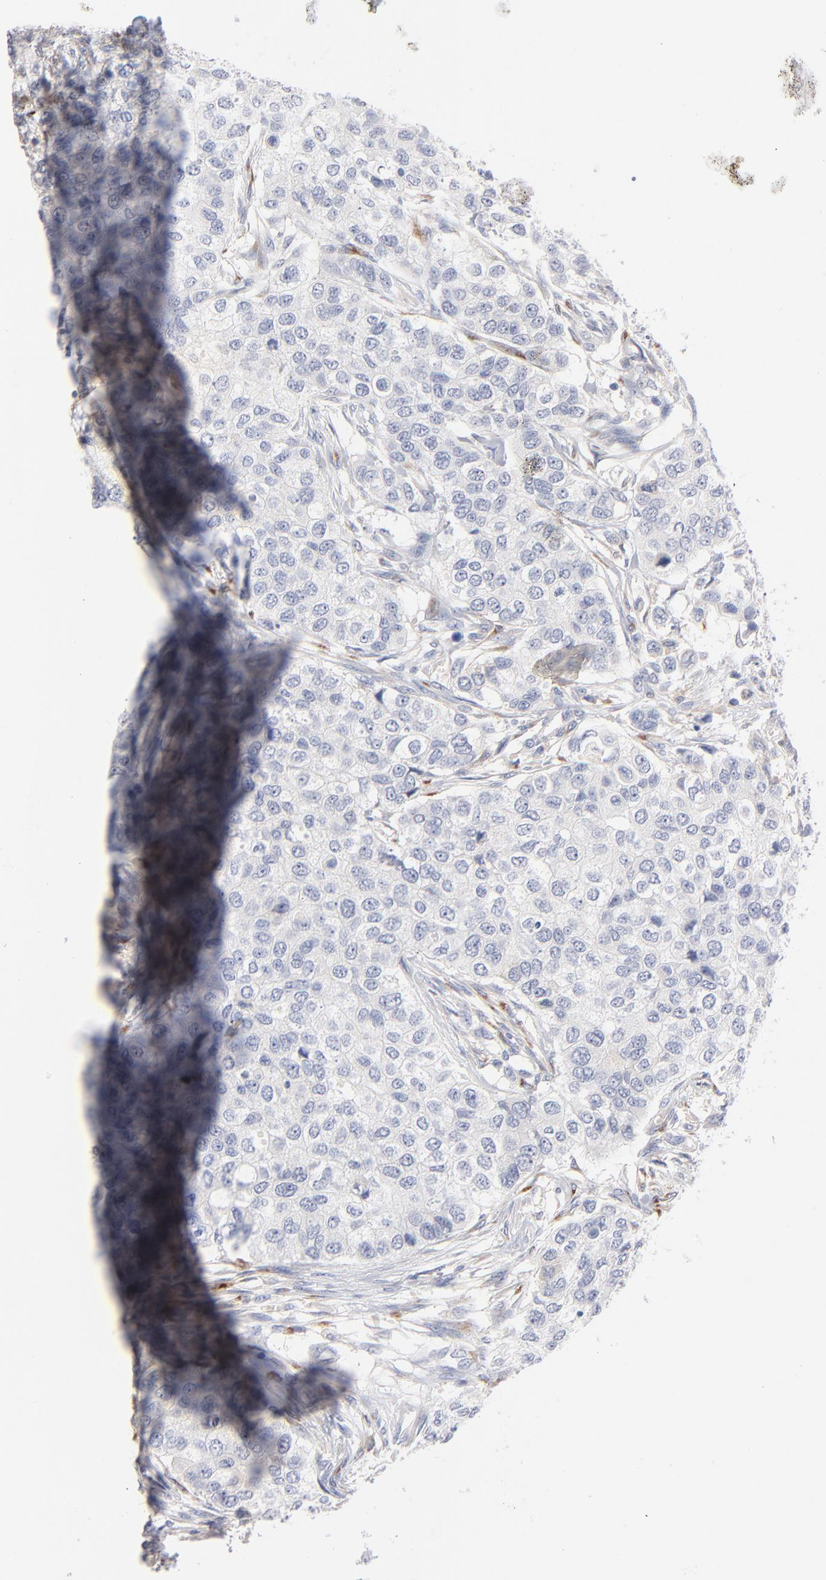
{"staining": {"intensity": "negative", "quantity": "none", "location": "none"}, "tissue": "breast cancer", "cell_type": "Tumor cells", "image_type": "cancer", "snomed": [{"axis": "morphology", "description": "Normal tissue, NOS"}, {"axis": "morphology", "description": "Duct carcinoma"}, {"axis": "topography", "description": "Breast"}], "caption": "Tumor cells show no significant protein staining in breast invasive ductal carcinoma. (DAB (3,3'-diaminobenzidine) IHC, high magnification).", "gene": "F12", "patient": {"sex": "female", "age": 49}}